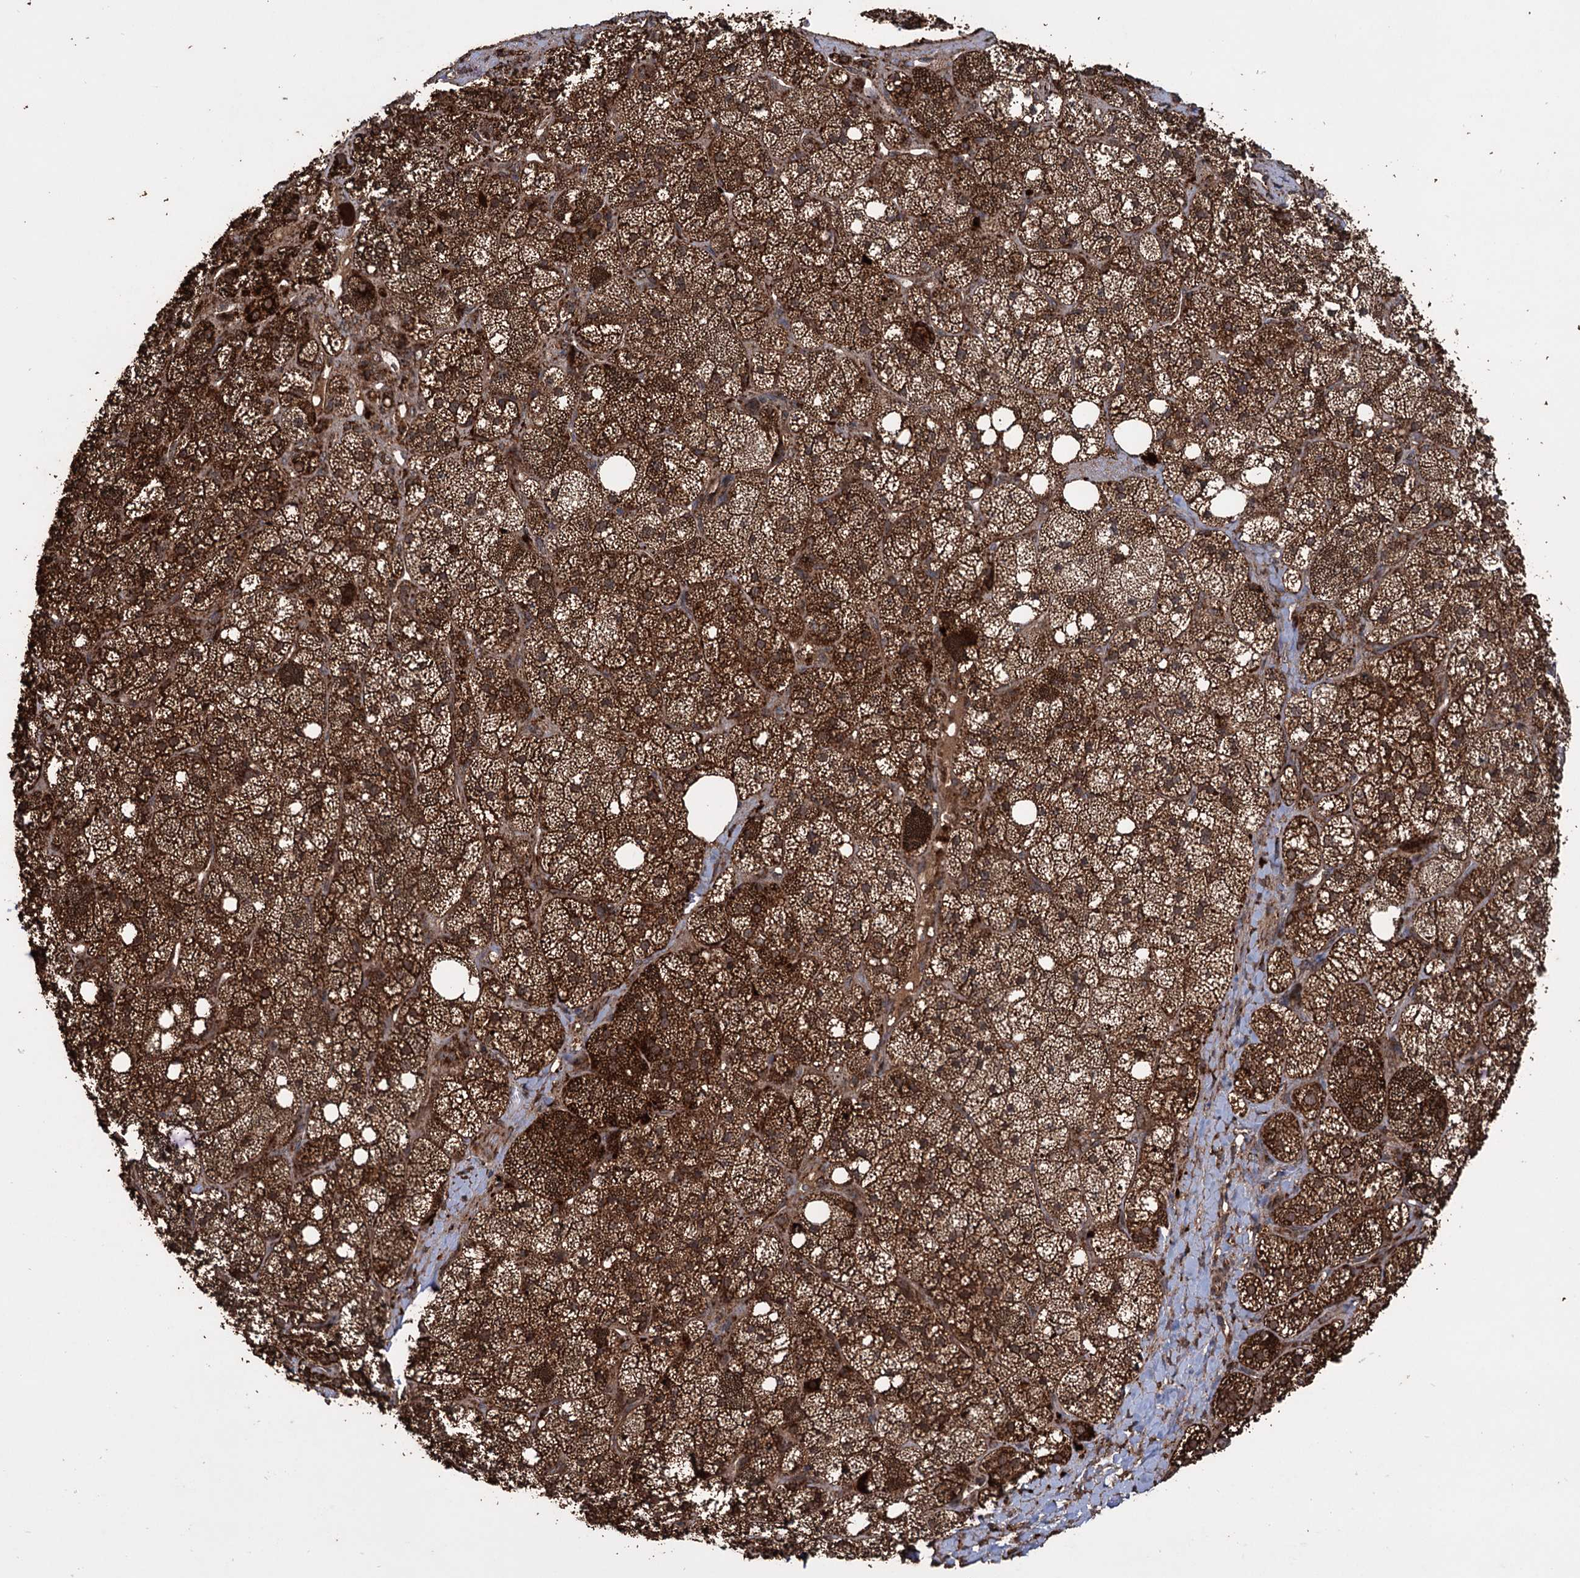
{"staining": {"intensity": "strong", "quantity": ">75%", "location": "cytoplasmic/membranous"}, "tissue": "adrenal gland", "cell_type": "Glandular cells", "image_type": "normal", "snomed": [{"axis": "morphology", "description": "Normal tissue, NOS"}, {"axis": "topography", "description": "Adrenal gland"}], "caption": "The image displays a brown stain indicating the presence of a protein in the cytoplasmic/membranous of glandular cells in adrenal gland. (DAB (3,3'-diaminobenzidine) = brown stain, brightfield microscopy at high magnification).", "gene": "IPO4", "patient": {"sex": "male", "age": 61}}